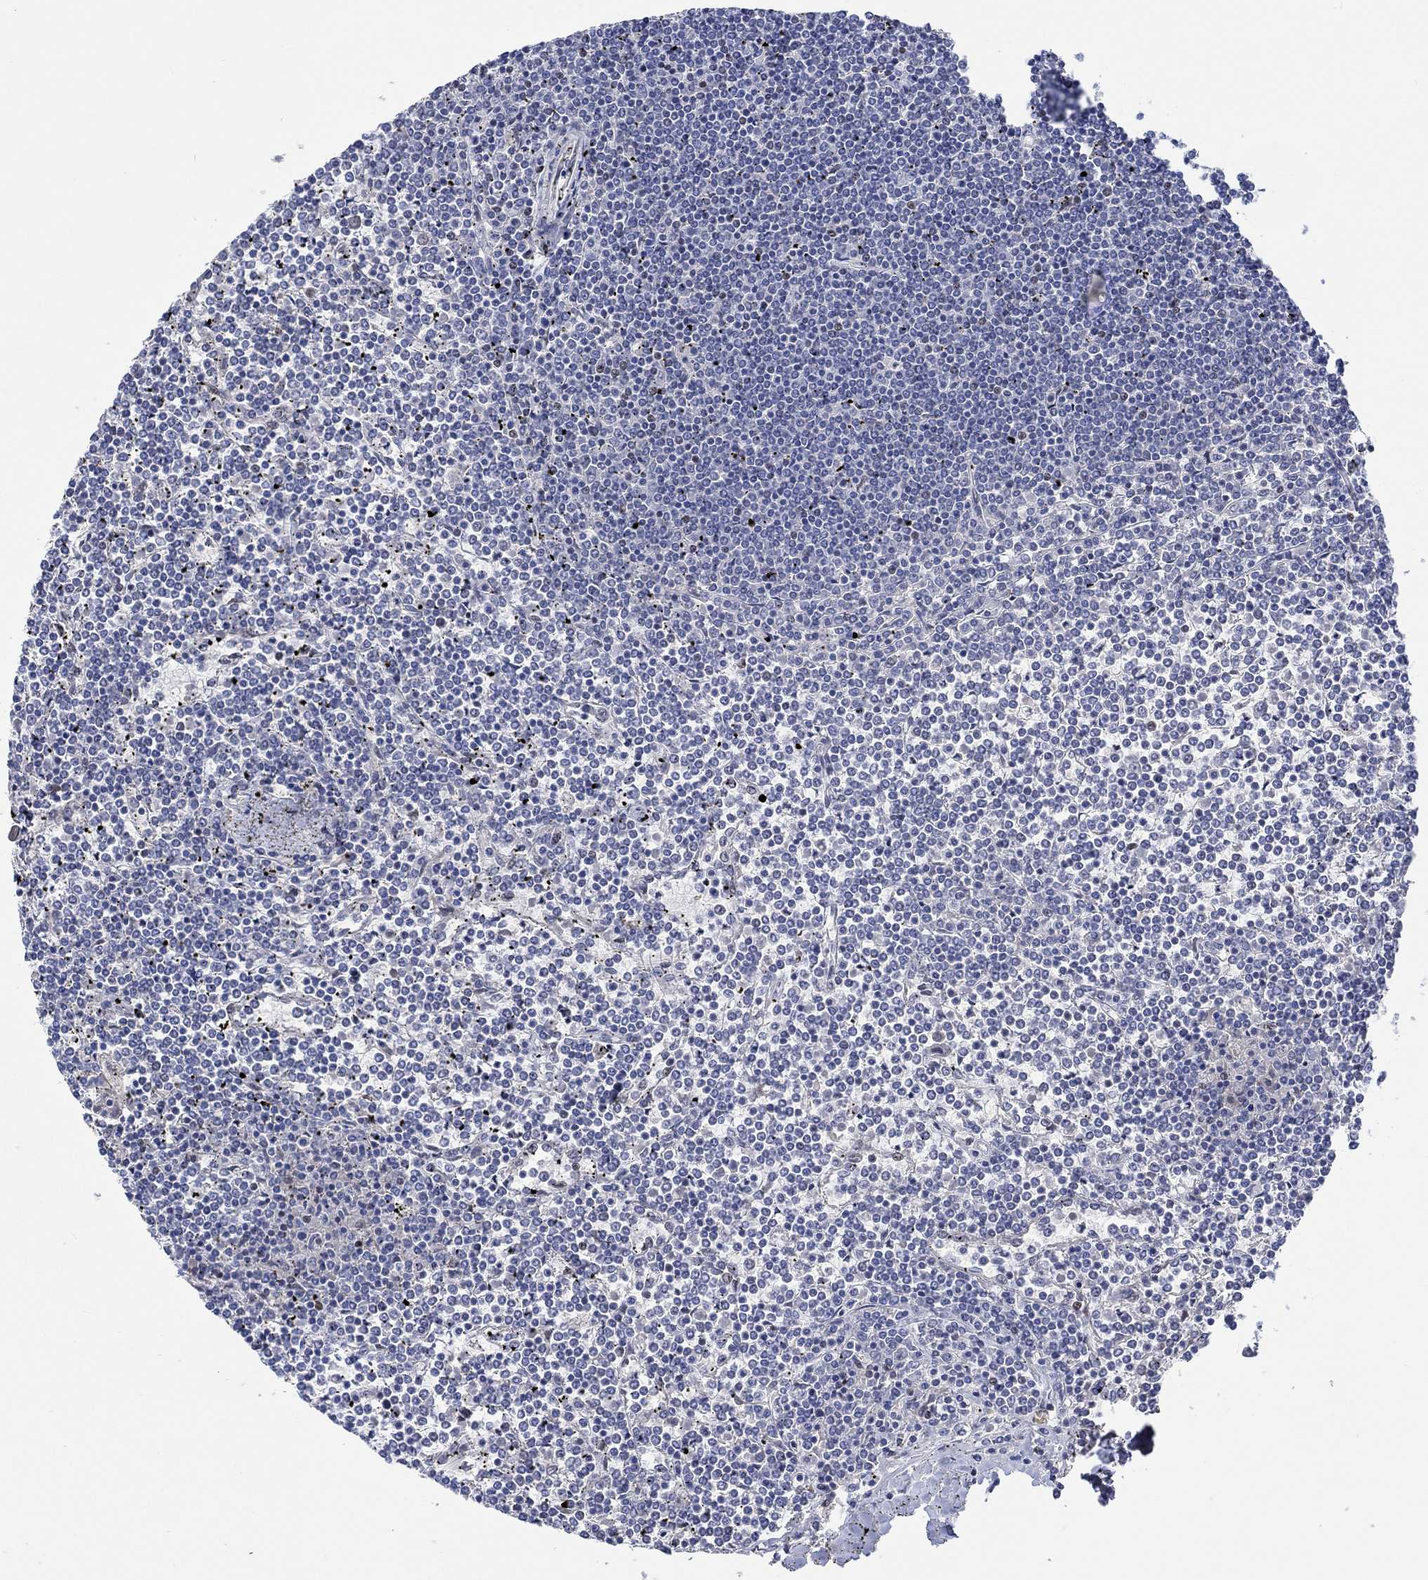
{"staining": {"intensity": "negative", "quantity": "none", "location": "none"}, "tissue": "lymphoma", "cell_type": "Tumor cells", "image_type": "cancer", "snomed": [{"axis": "morphology", "description": "Malignant lymphoma, non-Hodgkin's type, Low grade"}, {"axis": "topography", "description": "Spleen"}], "caption": "Lymphoma was stained to show a protein in brown. There is no significant staining in tumor cells.", "gene": "DLK1", "patient": {"sex": "female", "age": 19}}